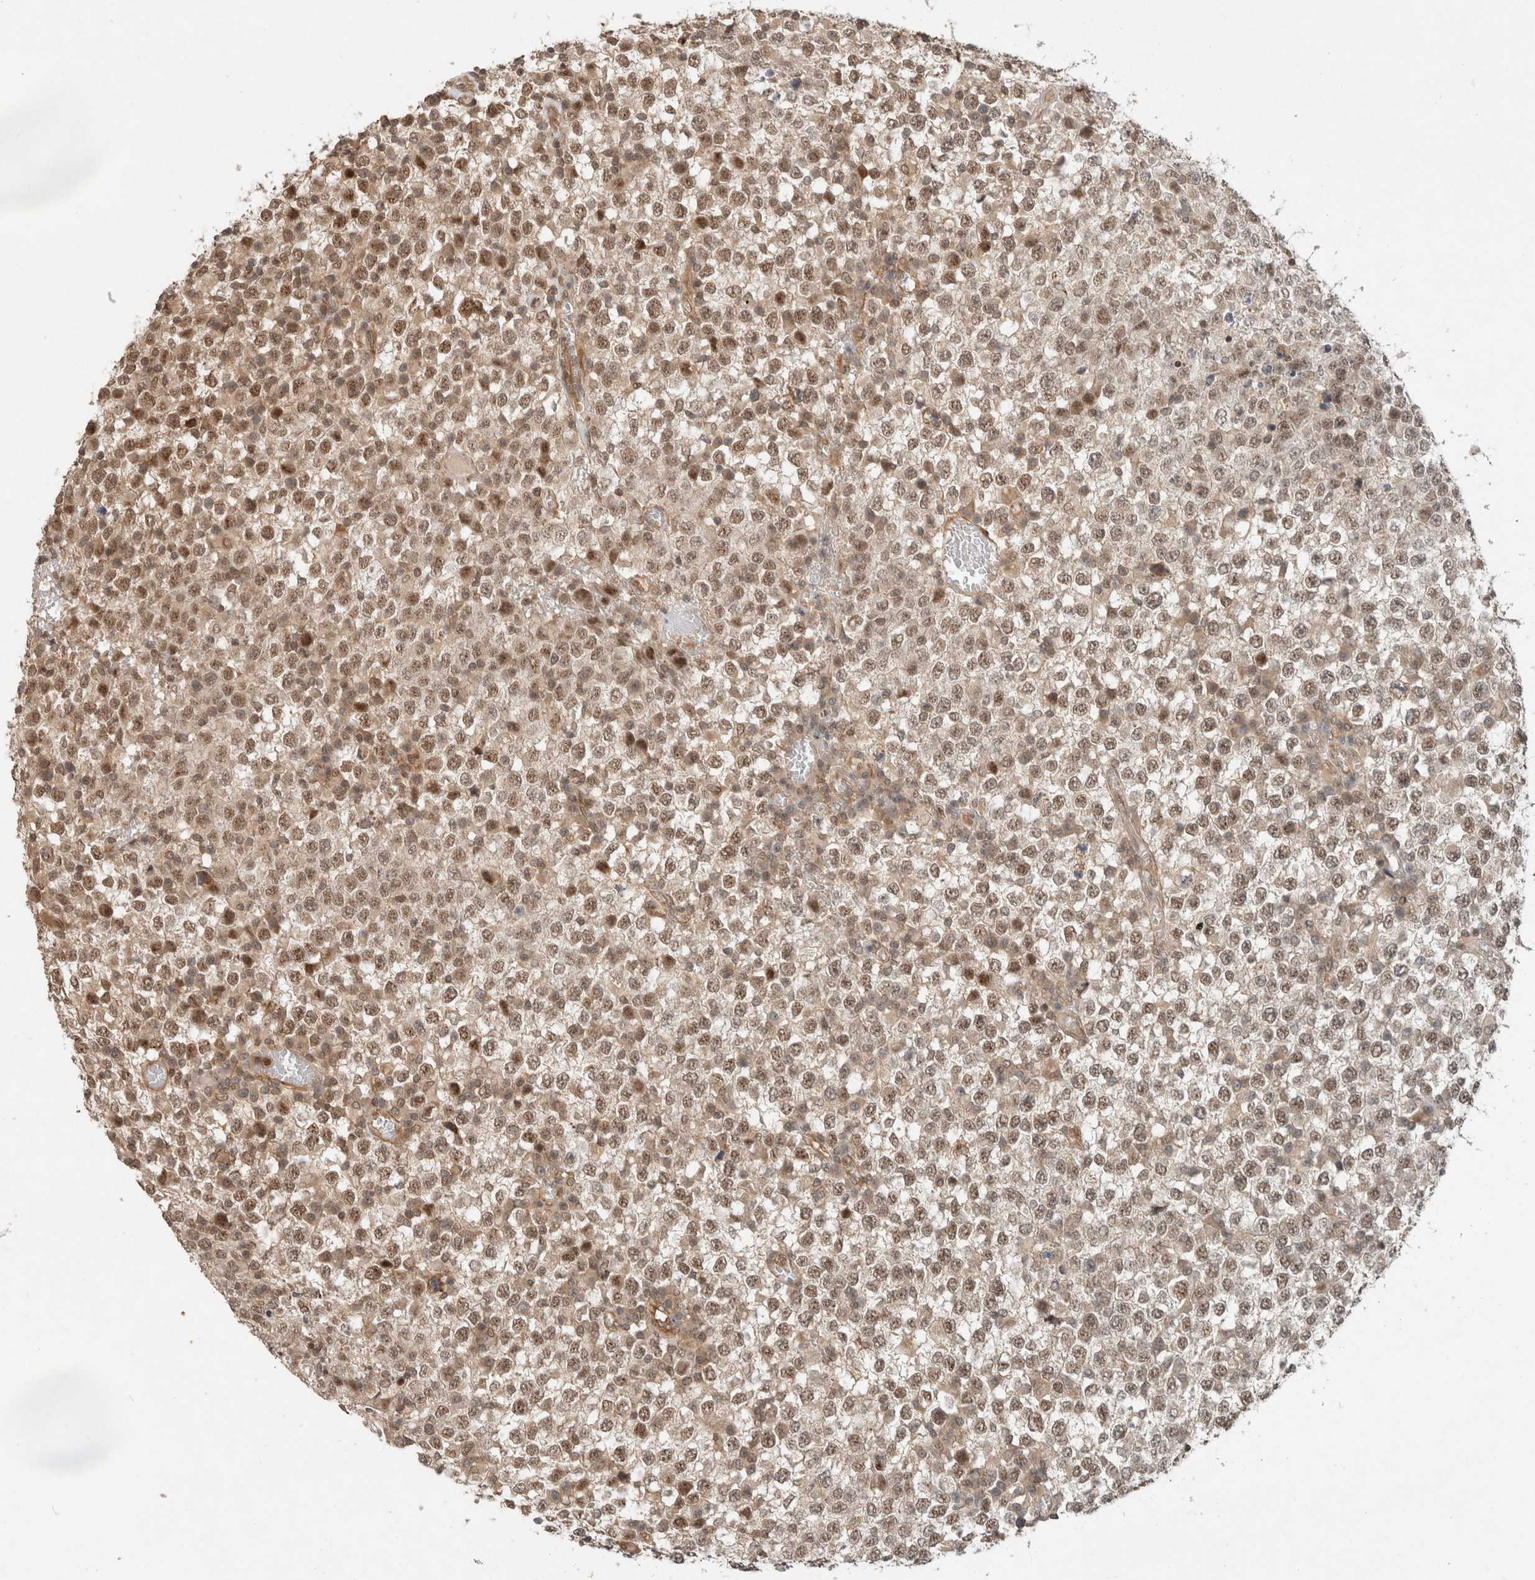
{"staining": {"intensity": "moderate", "quantity": ">75%", "location": "nuclear"}, "tissue": "testis cancer", "cell_type": "Tumor cells", "image_type": "cancer", "snomed": [{"axis": "morphology", "description": "Seminoma, NOS"}, {"axis": "topography", "description": "Testis"}], "caption": "A photomicrograph of seminoma (testis) stained for a protein reveals moderate nuclear brown staining in tumor cells.", "gene": "CAAP1", "patient": {"sex": "male", "age": 65}}